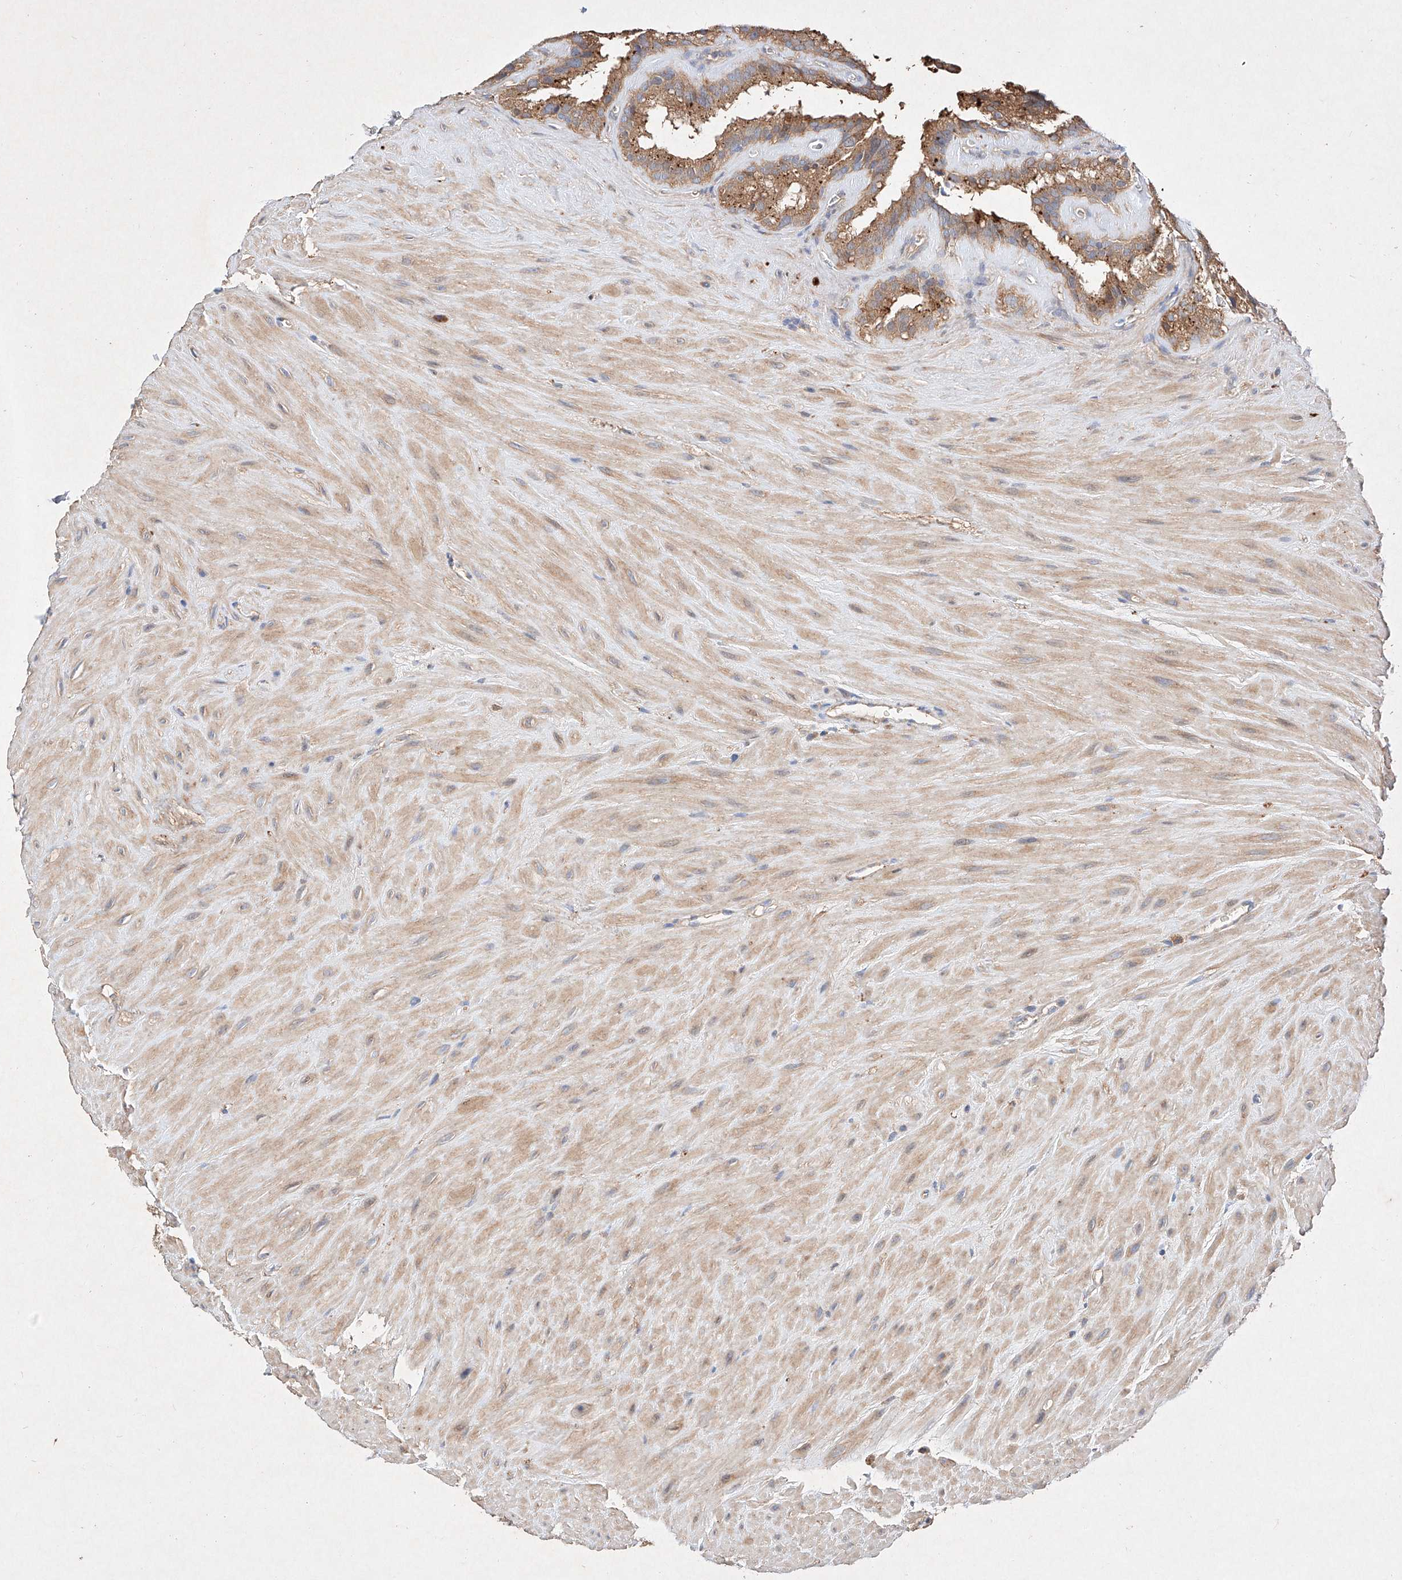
{"staining": {"intensity": "moderate", "quantity": ">75%", "location": "cytoplasmic/membranous"}, "tissue": "seminal vesicle", "cell_type": "Glandular cells", "image_type": "normal", "snomed": [{"axis": "morphology", "description": "Normal tissue, NOS"}, {"axis": "topography", "description": "Prostate"}, {"axis": "topography", "description": "Seminal veicle"}], "caption": "Immunohistochemical staining of normal seminal vesicle reveals medium levels of moderate cytoplasmic/membranous staining in approximately >75% of glandular cells.", "gene": "C6orf62", "patient": {"sex": "male", "age": 59}}